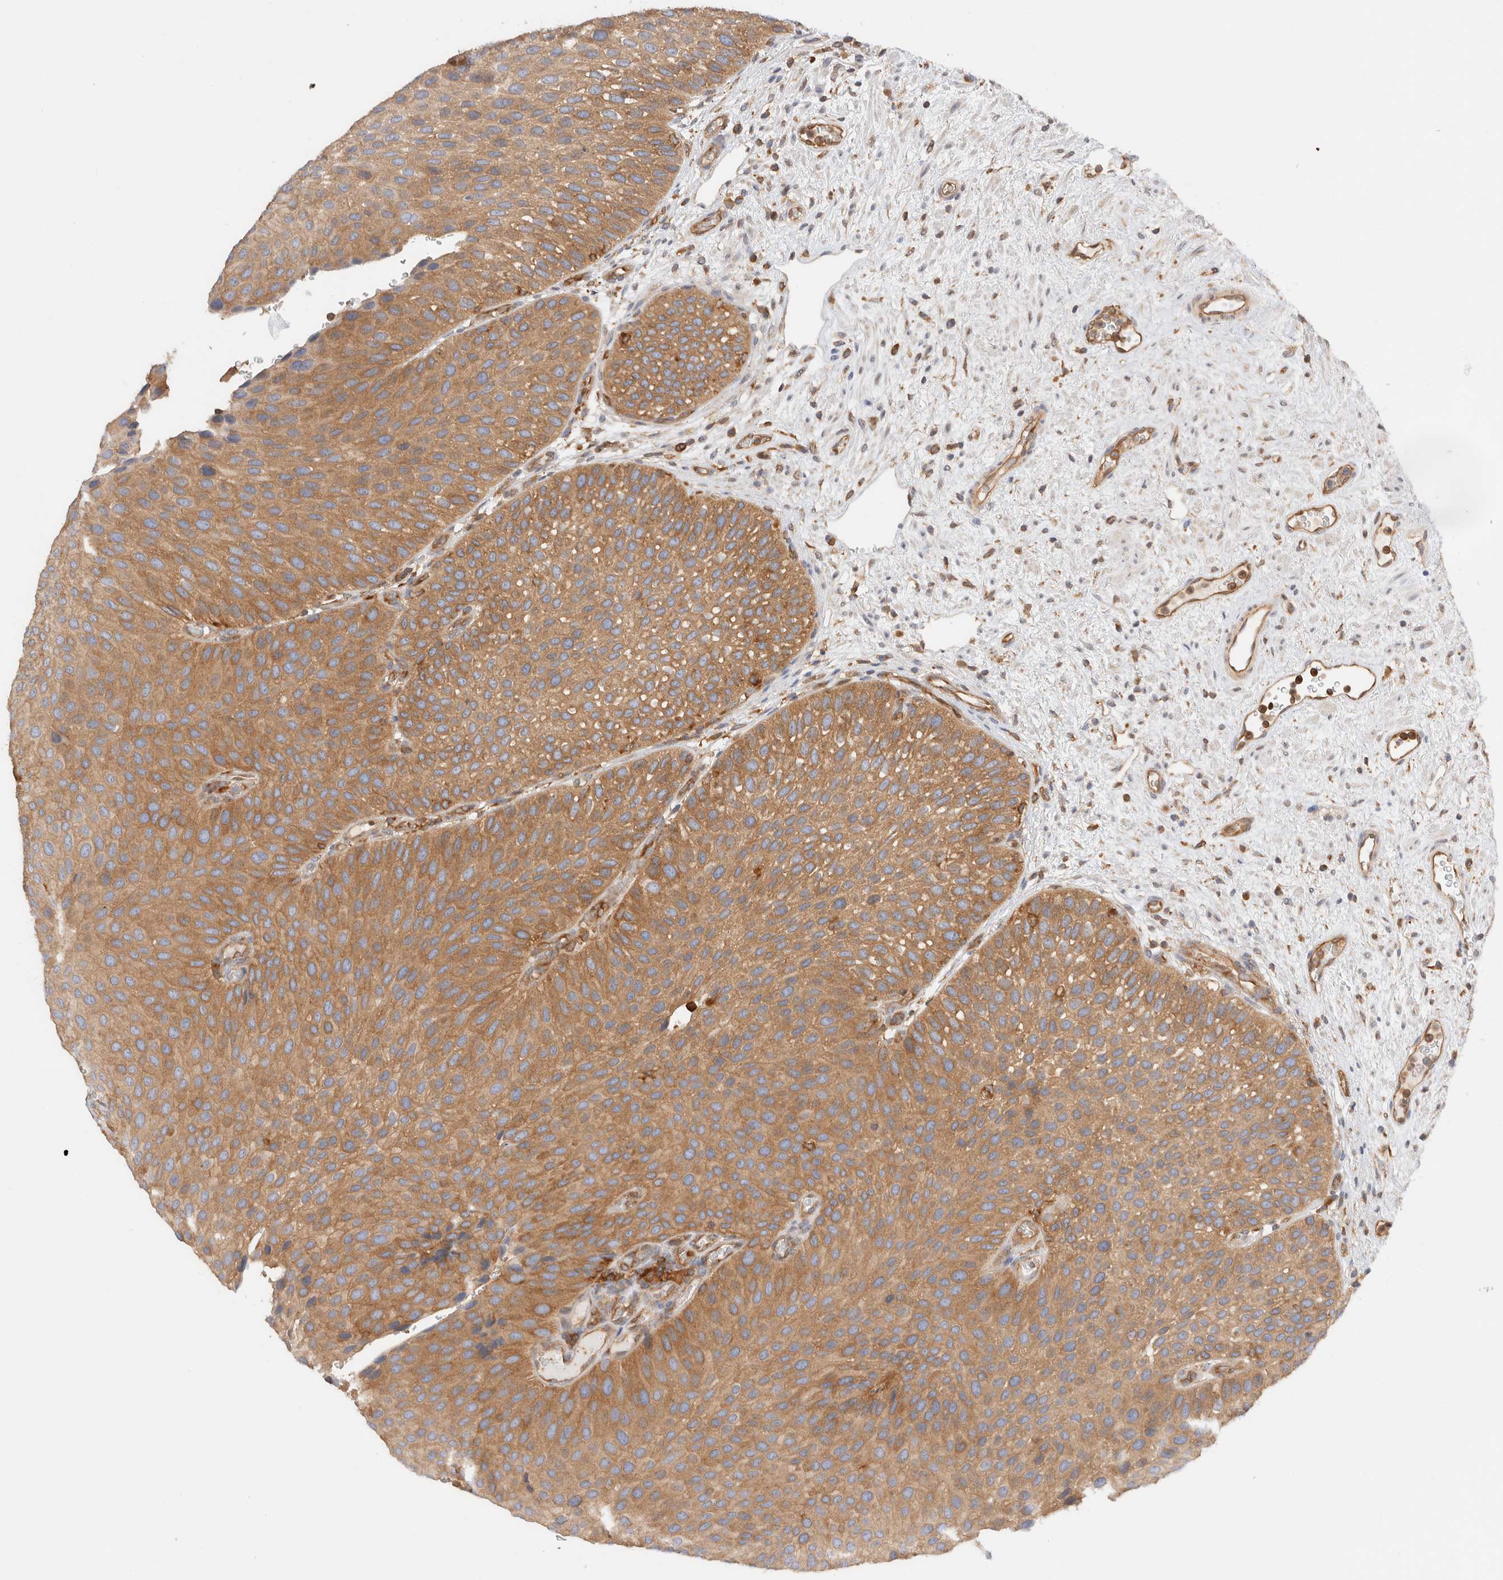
{"staining": {"intensity": "moderate", "quantity": ">75%", "location": "cytoplasmic/membranous"}, "tissue": "urothelial cancer", "cell_type": "Tumor cells", "image_type": "cancer", "snomed": [{"axis": "morphology", "description": "Normal tissue, NOS"}, {"axis": "morphology", "description": "Urothelial carcinoma, Low grade"}, {"axis": "topography", "description": "Urinary bladder"}, {"axis": "topography", "description": "Prostate"}], "caption": "Moderate cytoplasmic/membranous protein positivity is identified in approximately >75% of tumor cells in urothelial cancer.", "gene": "RABEP1", "patient": {"sex": "male", "age": 60}}